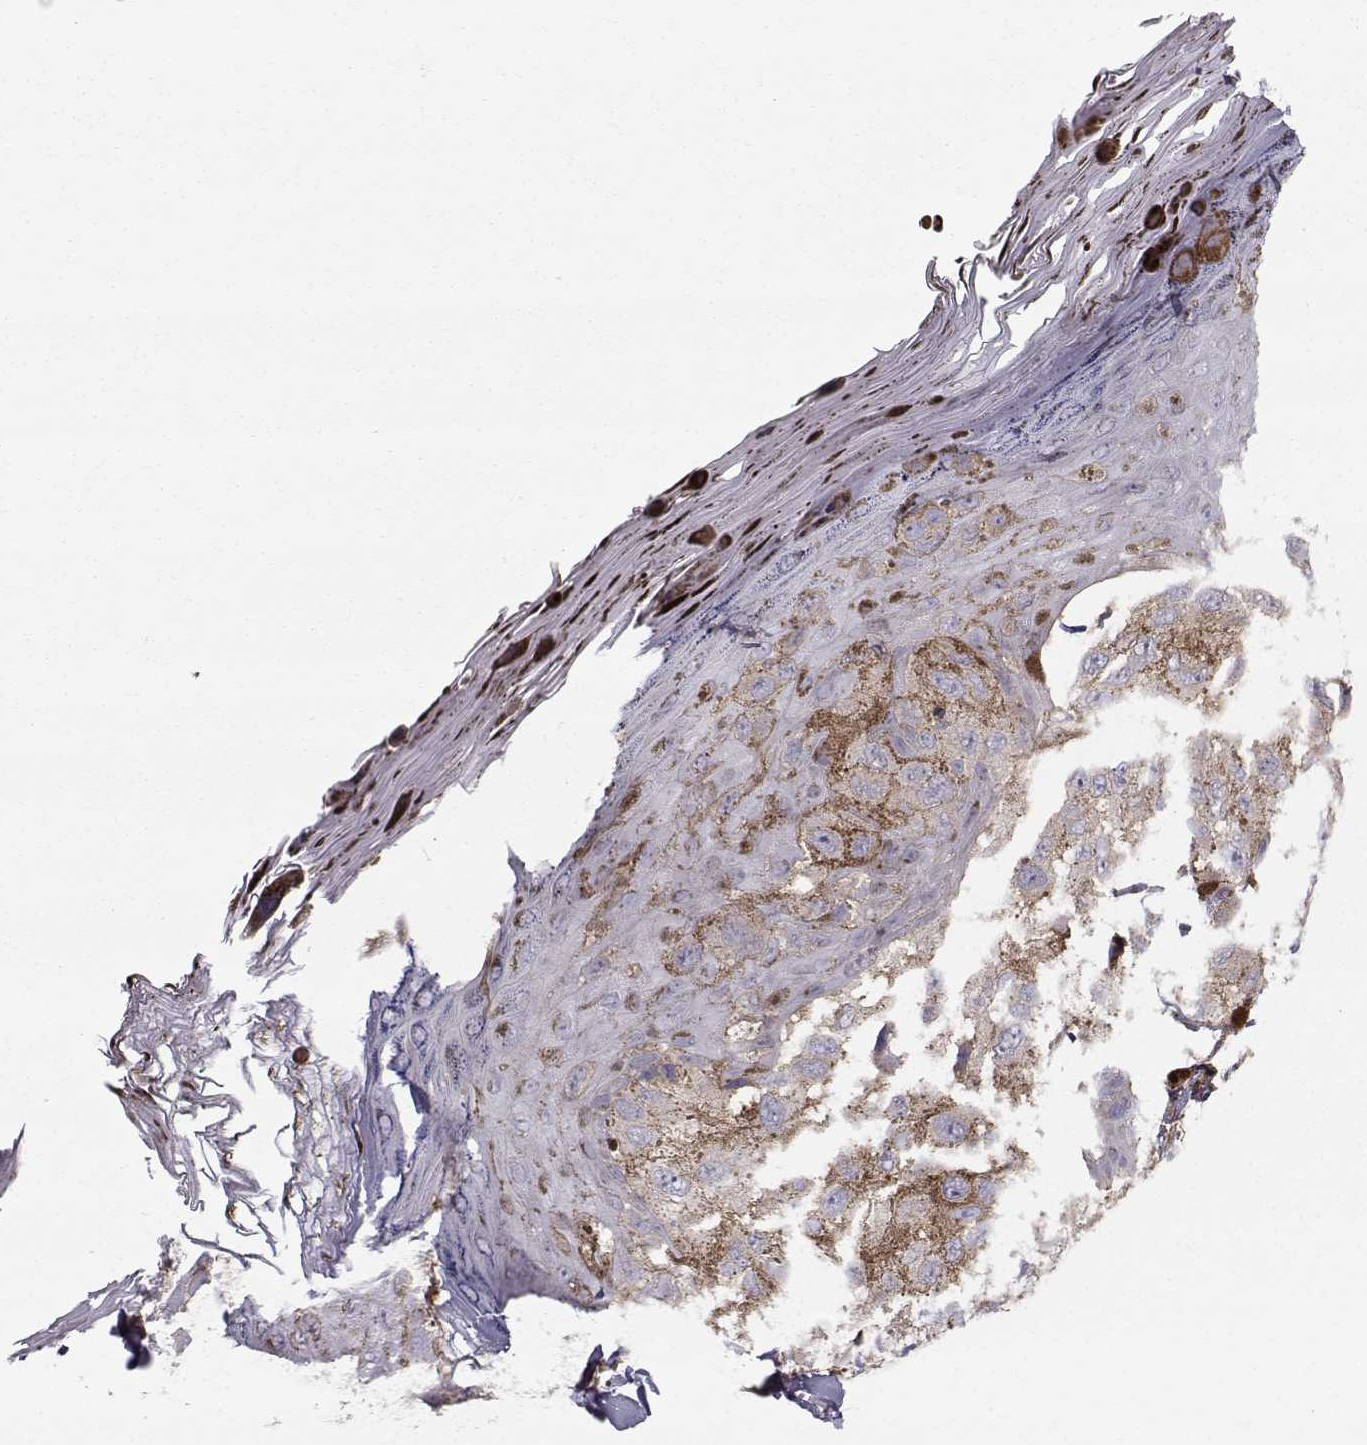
{"staining": {"intensity": "negative", "quantity": "none", "location": "none"}, "tissue": "melanoma", "cell_type": "Tumor cells", "image_type": "cancer", "snomed": [{"axis": "morphology", "description": "Malignant melanoma, NOS"}, {"axis": "topography", "description": "Skin"}], "caption": "Malignant melanoma was stained to show a protein in brown. There is no significant expression in tumor cells. (DAB (3,3'-diaminobenzidine) immunohistochemistry with hematoxylin counter stain).", "gene": "ASB16", "patient": {"sex": "male", "age": 36}}